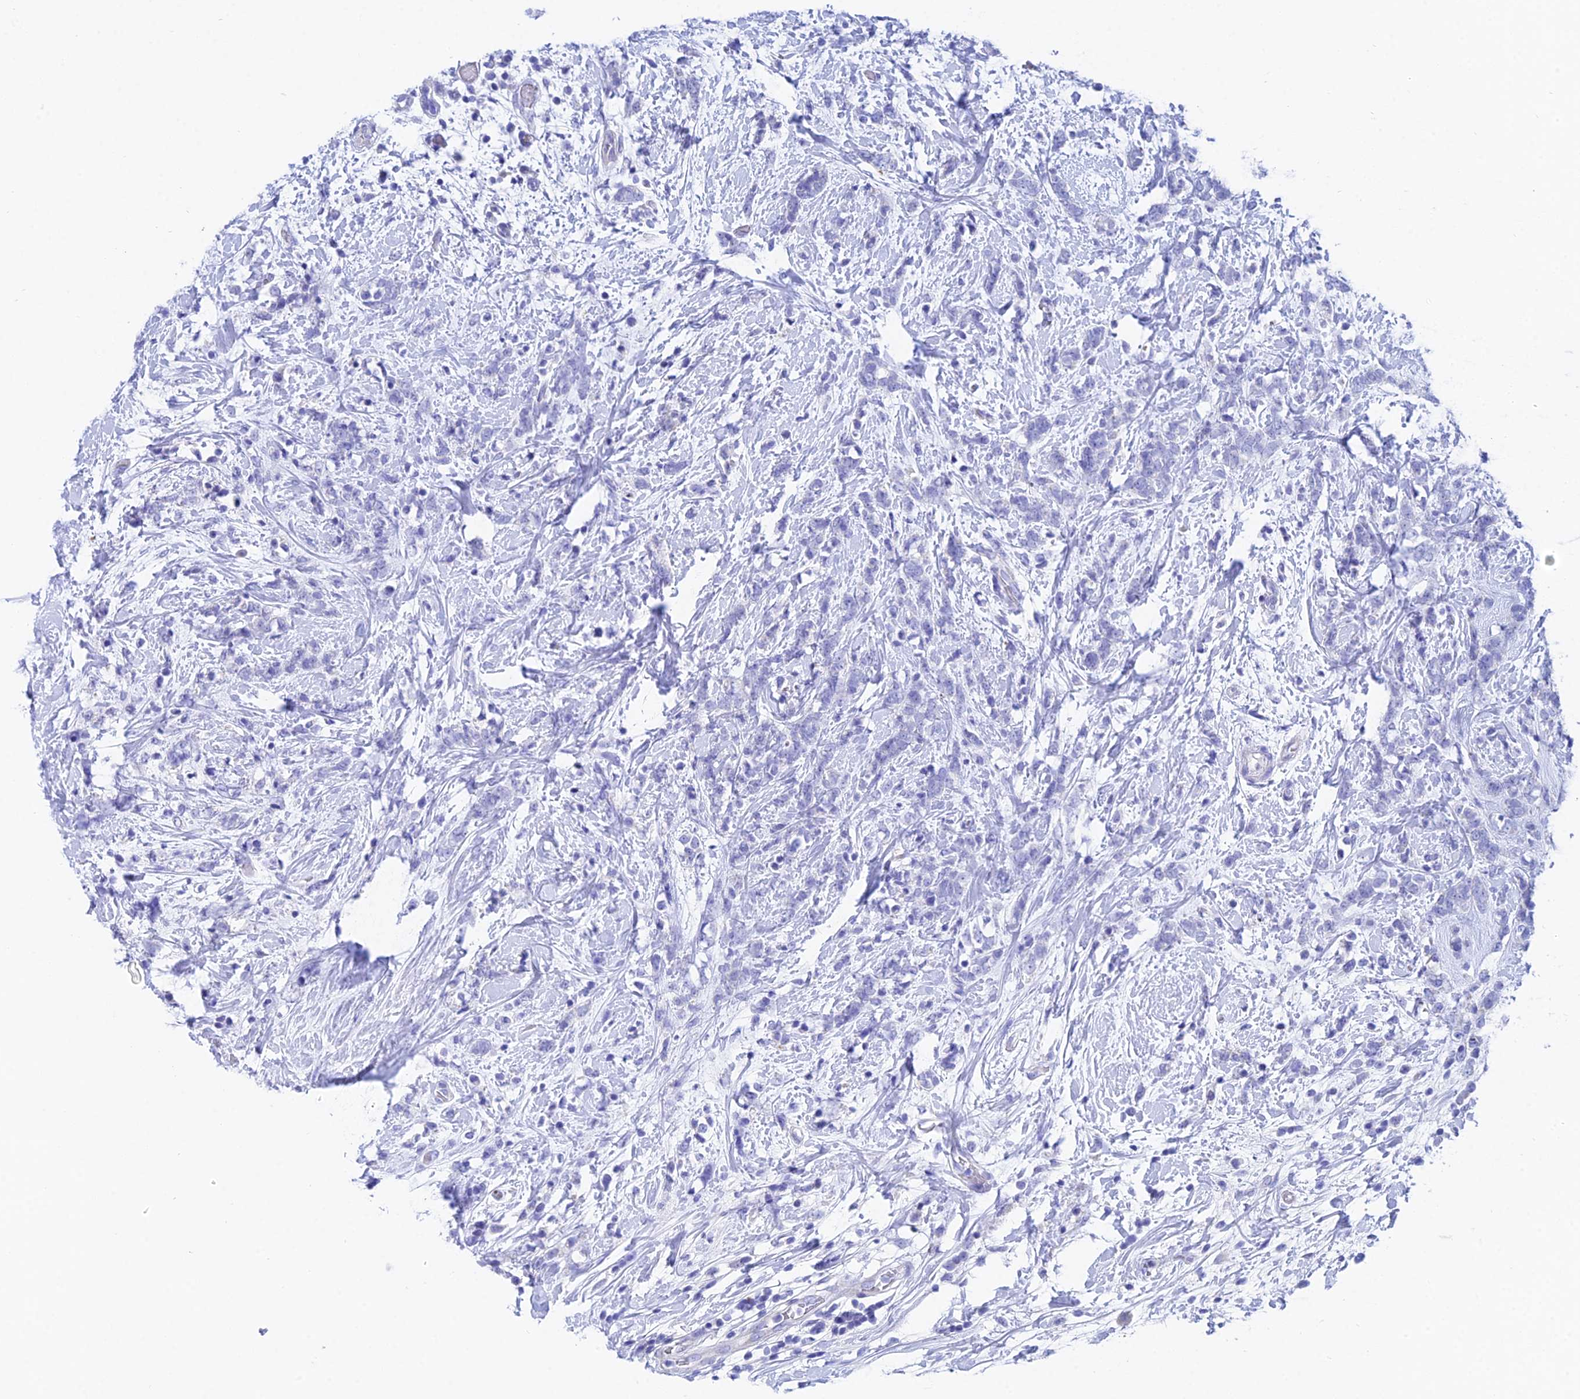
{"staining": {"intensity": "negative", "quantity": "none", "location": "none"}, "tissue": "breast cancer", "cell_type": "Tumor cells", "image_type": "cancer", "snomed": [{"axis": "morphology", "description": "Lobular carcinoma"}, {"axis": "topography", "description": "Breast"}], "caption": "High power microscopy photomicrograph of an immunohistochemistry histopathology image of breast lobular carcinoma, revealing no significant staining in tumor cells.", "gene": "CEP41", "patient": {"sex": "female", "age": 58}}